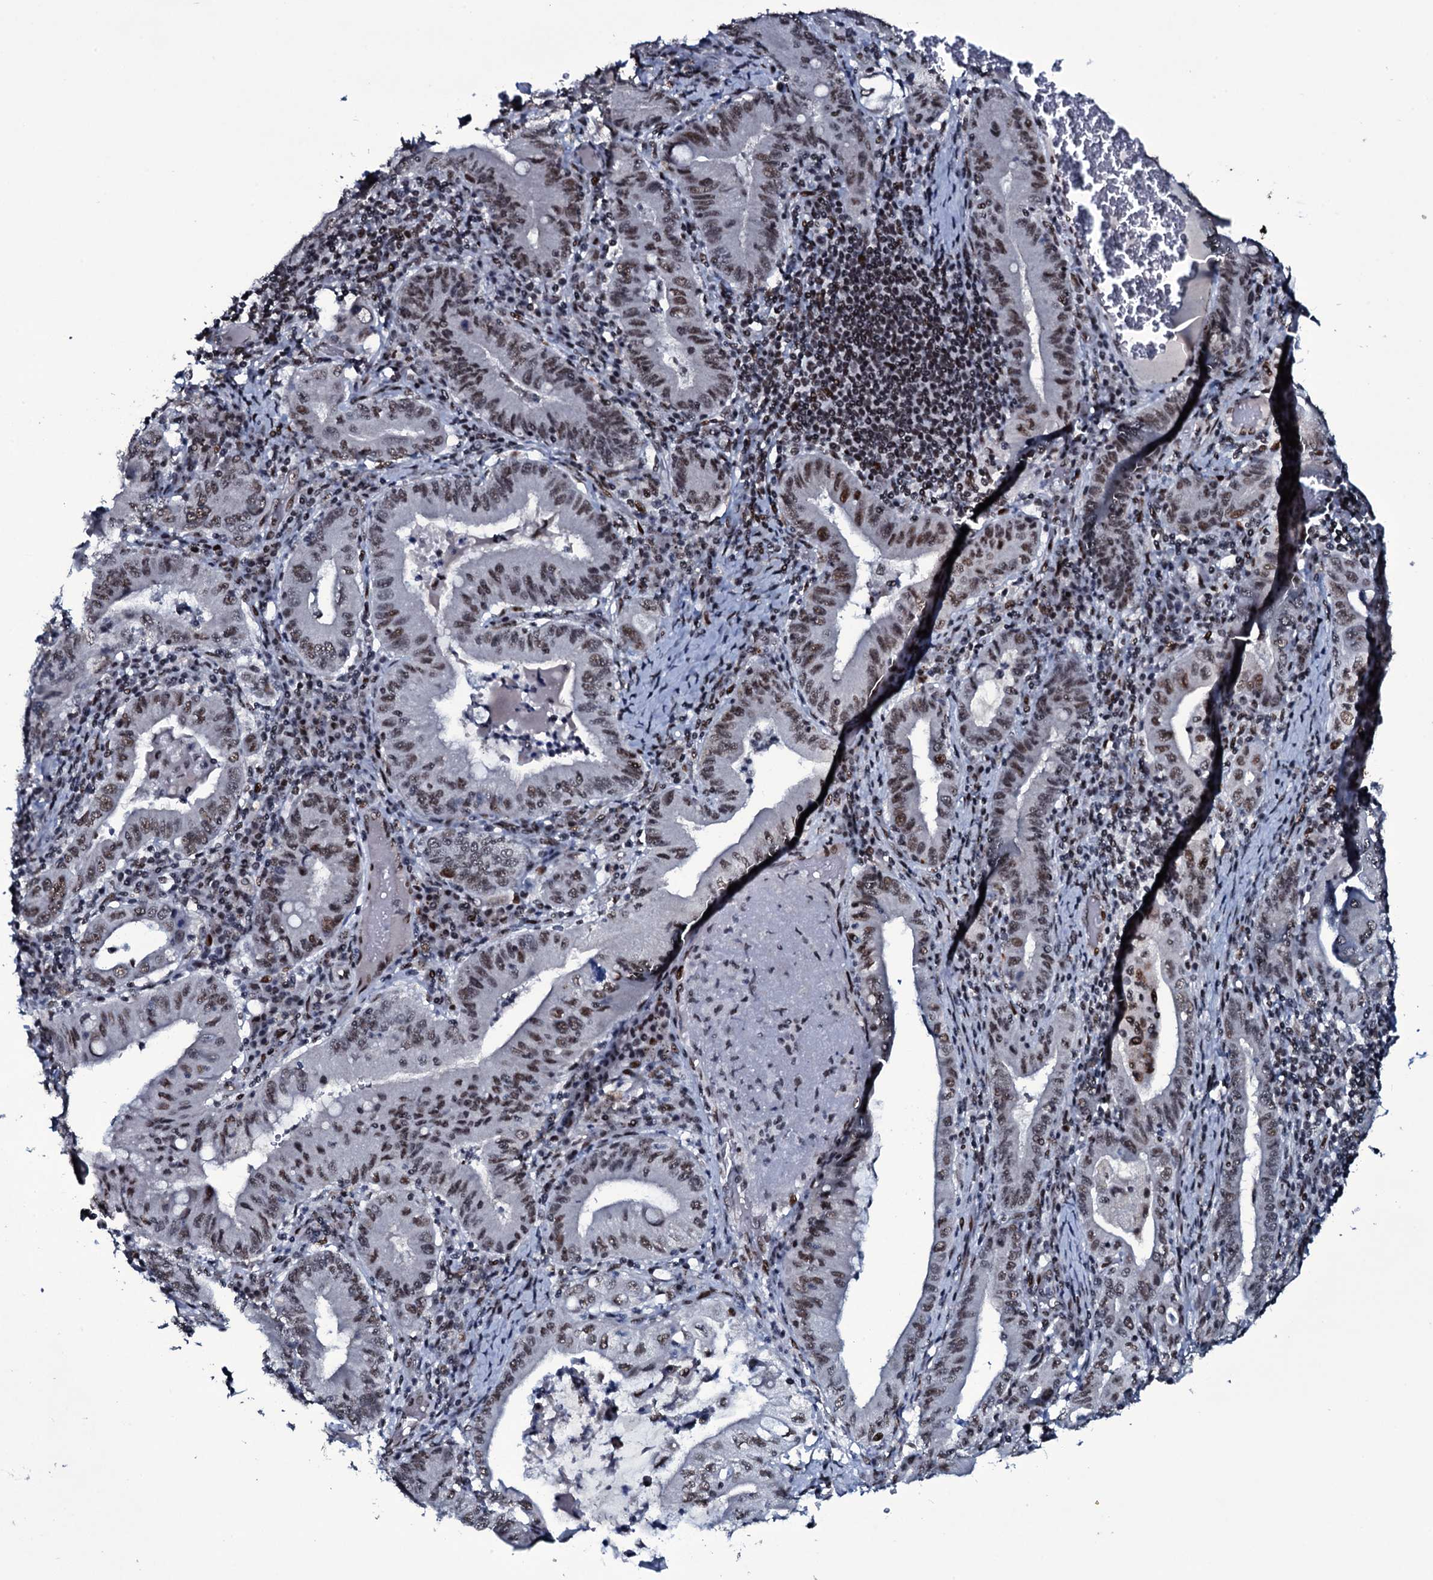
{"staining": {"intensity": "moderate", "quantity": "25%-75%", "location": "nuclear"}, "tissue": "stomach cancer", "cell_type": "Tumor cells", "image_type": "cancer", "snomed": [{"axis": "morphology", "description": "Normal tissue, NOS"}, {"axis": "morphology", "description": "Adenocarcinoma, NOS"}, {"axis": "topography", "description": "Esophagus"}, {"axis": "topography", "description": "Stomach, upper"}, {"axis": "topography", "description": "Peripheral nerve tissue"}], "caption": "Adenocarcinoma (stomach) stained for a protein reveals moderate nuclear positivity in tumor cells.", "gene": "ZMIZ2", "patient": {"sex": "male", "age": 62}}